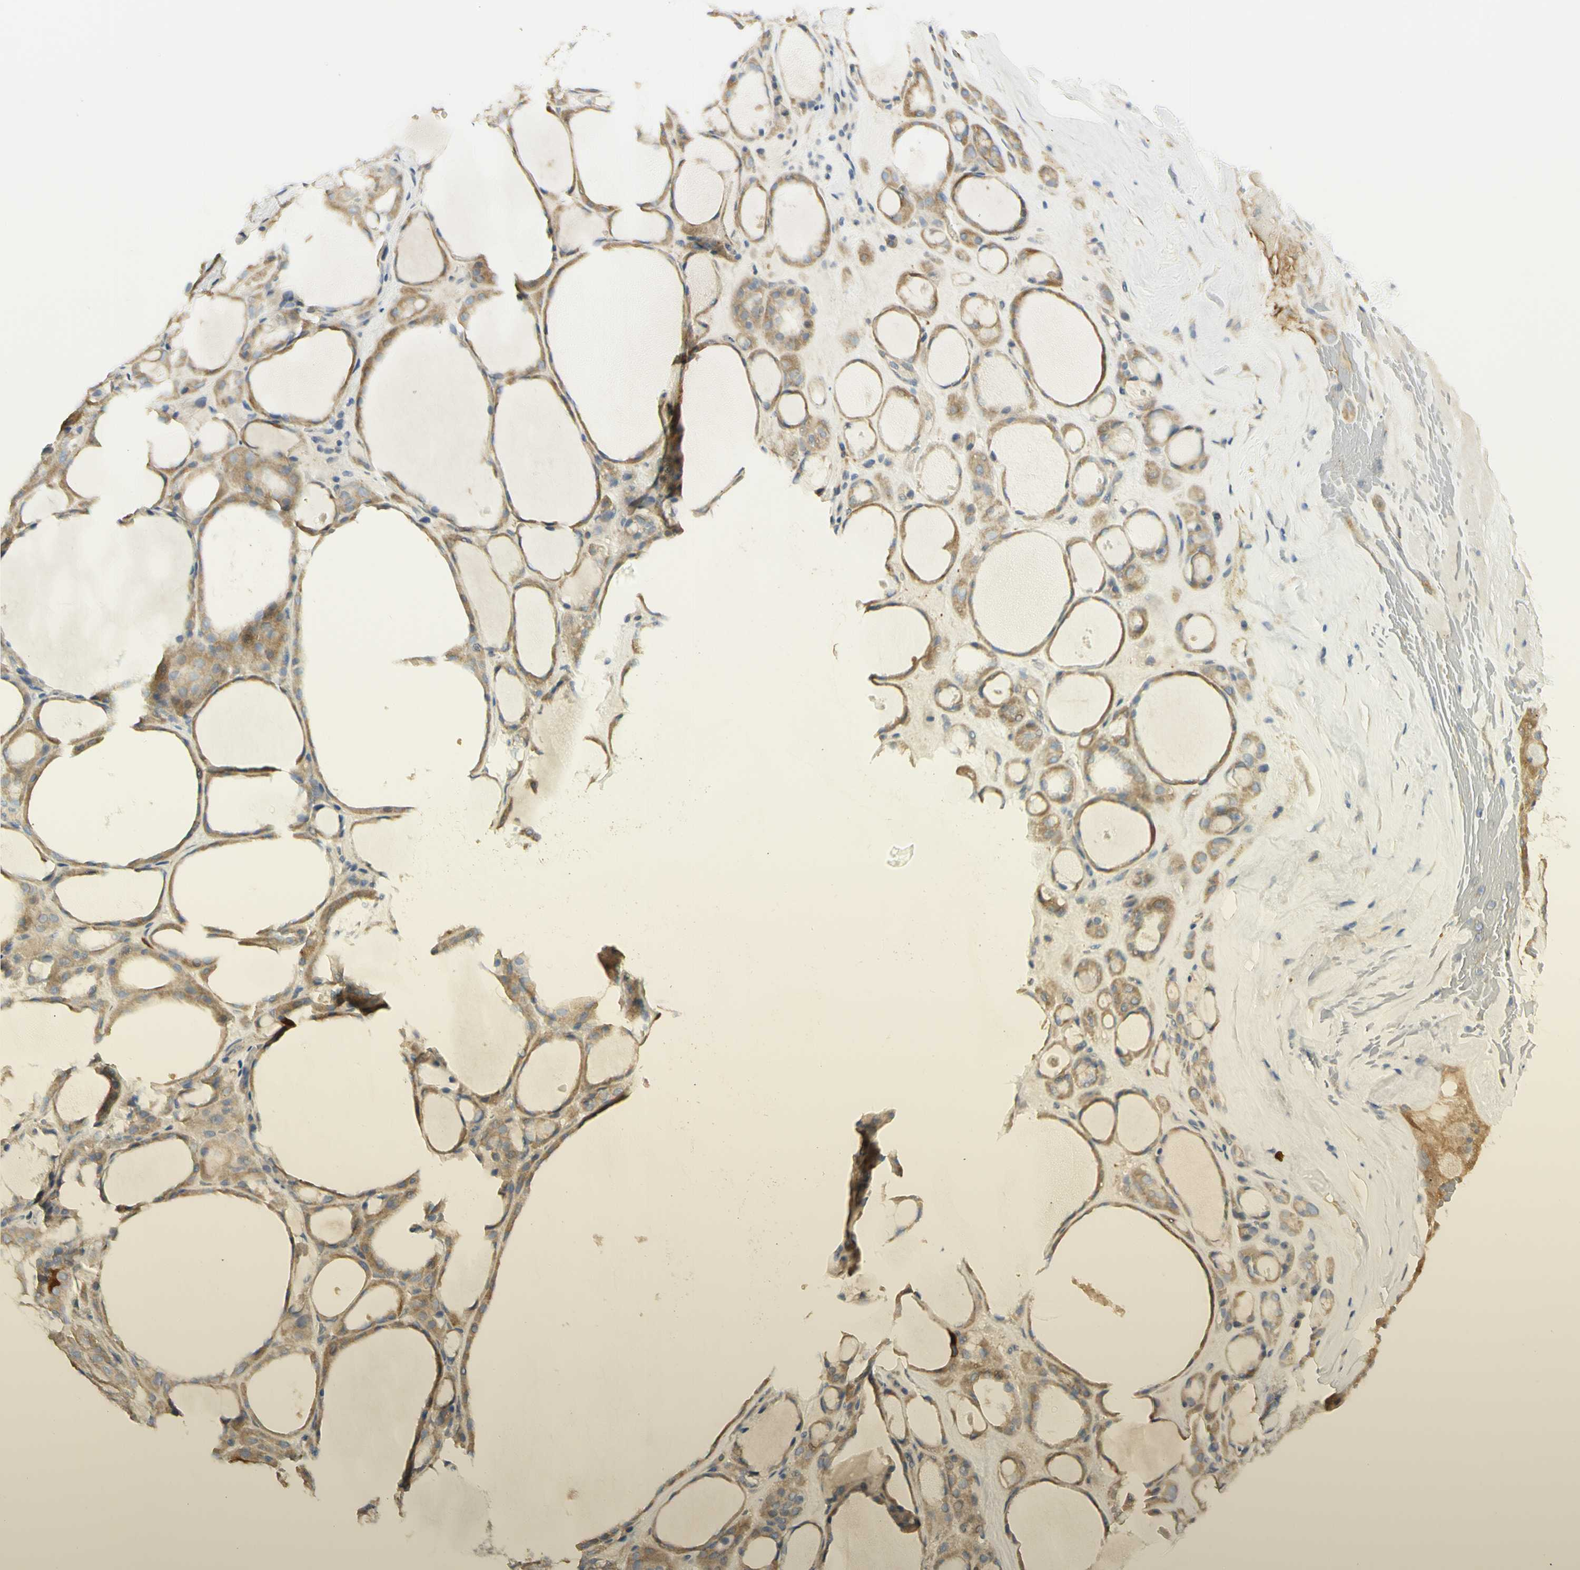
{"staining": {"intensity": "moderate", "quantity": ">75%", "location": "cytoplasmic/membranous"}, "tissue": "thyroid gland", "cell_type": "Glandular cells", "image_type": "normal", "snomed": [{"axis": "morphology", "description": "Normal tissue, NOS"}, {"axis": "morphology", "description": "Carcinoma, NOS"}, {"axis": "topography", "description": "Thyroid gland"}], "caption": "Immunohistochemistry of normal thyroid gland displays medium levels of moderate cytoplasmic/membranous positivity in approximately >75% of glandular cells. The protein is stained brown, and the nuclei are stained in blue (DAB IHC with brightfield microscopy, high magnification).", "gene": "KIF11", "patient": {"sex": "female", "age": 86}}